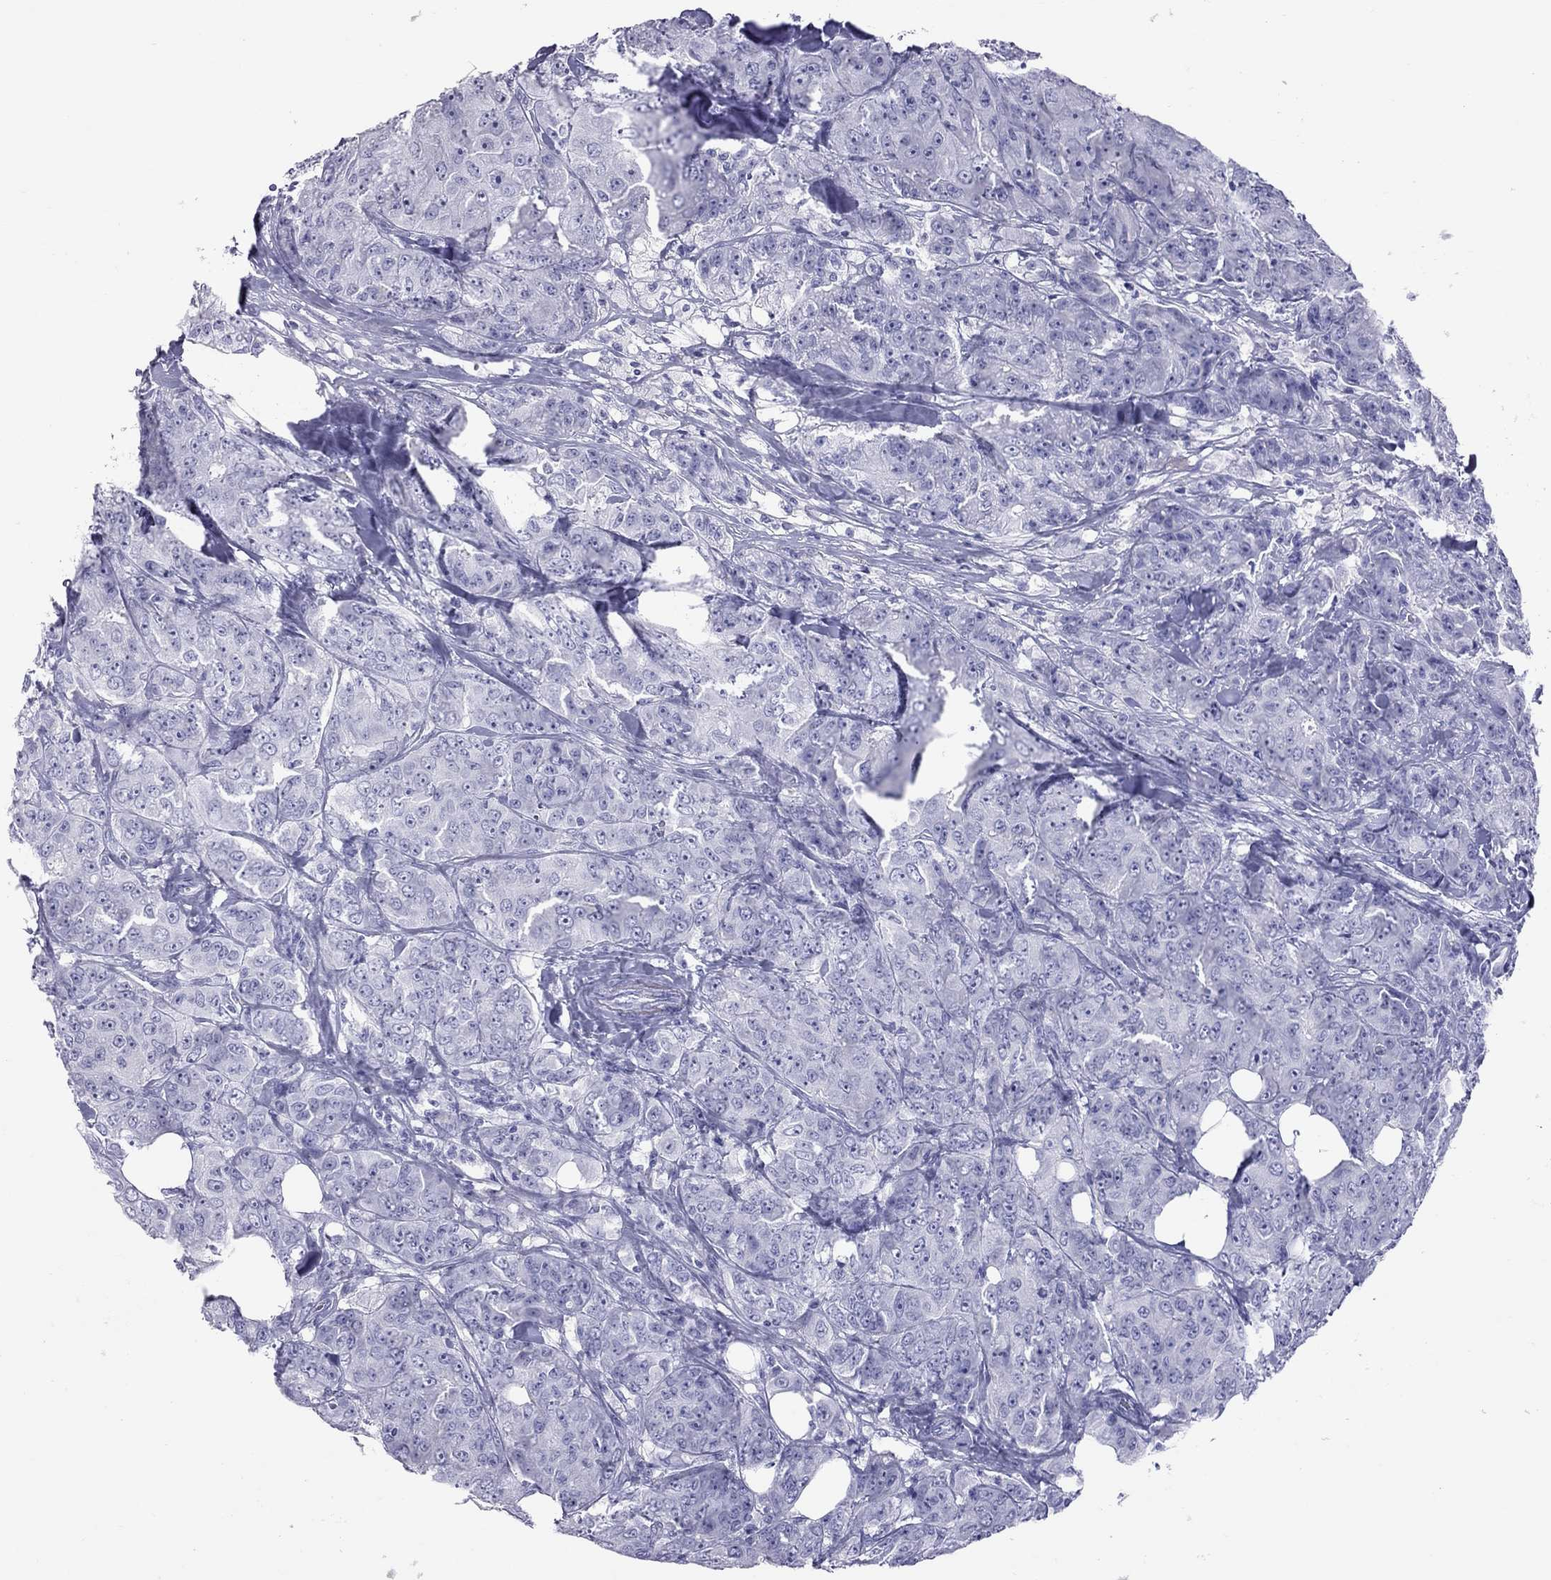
{"staining": {"intensity": "negative", "quantity": "none", "location": "none"}, "tissue": "breast cancer", "cell_type": "Tumor cells", "image_type": "cancer", "snomed": [{"axis": "morphology", "description": "Duct carcinoma"}, {"axis": "topography", "description": "Breast"}], "caption": "High magnification brightfield microscopy of breast intraductal carcinoma stained with DAB (brown) and counterstained with hematoxylin (blue): tumor cells show no significant positivity.", "gene": "STAG3", "patient": {"sex": "female", "age": 43}}